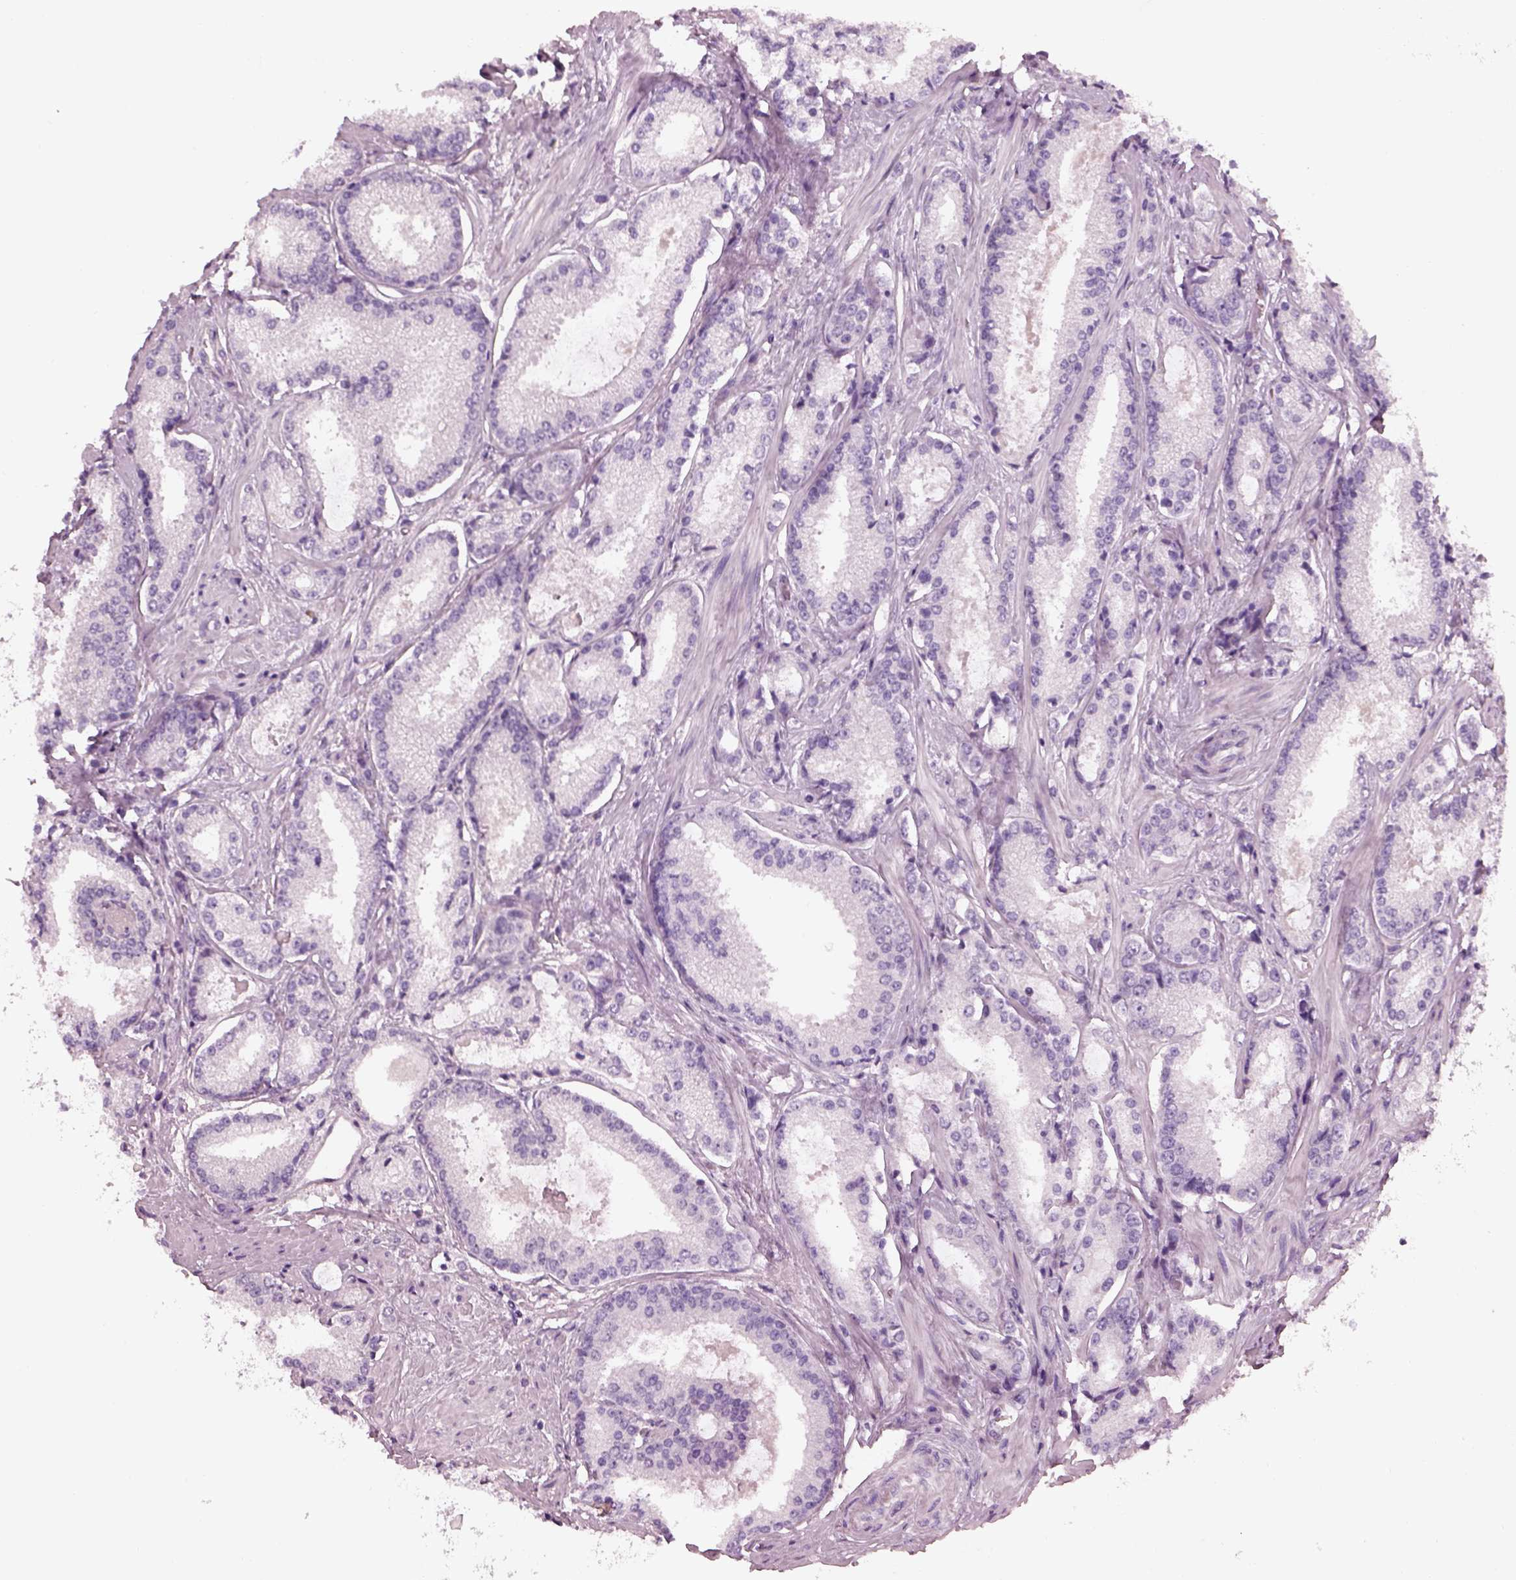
{"staining": {"intensity": "negative", "quantity": "none", "location": "none"}, "tissue": "prostate cancer", "cell_type": "Tumor cells", "image_type": "cancer", "snomed": [{"axis": "morphology", "description": "Adenocarcinoma, Low grade"}, {"axis": "topography", "description": "Prostate"}], "caption": "High magnification brightfield microscopy of prostate cancer stained with DAB (3,3'-diaminobenzidine) (brown) and counterstained with hematoxylin (blue): tumor cells show no significant staining. (DAB (3,3'-diaminobenzidine) immunohistochemistry (IHC) with hematoxylin counter stain).", "gene": "CACNG4", "patient": {"sex": "male", "age": 56}}